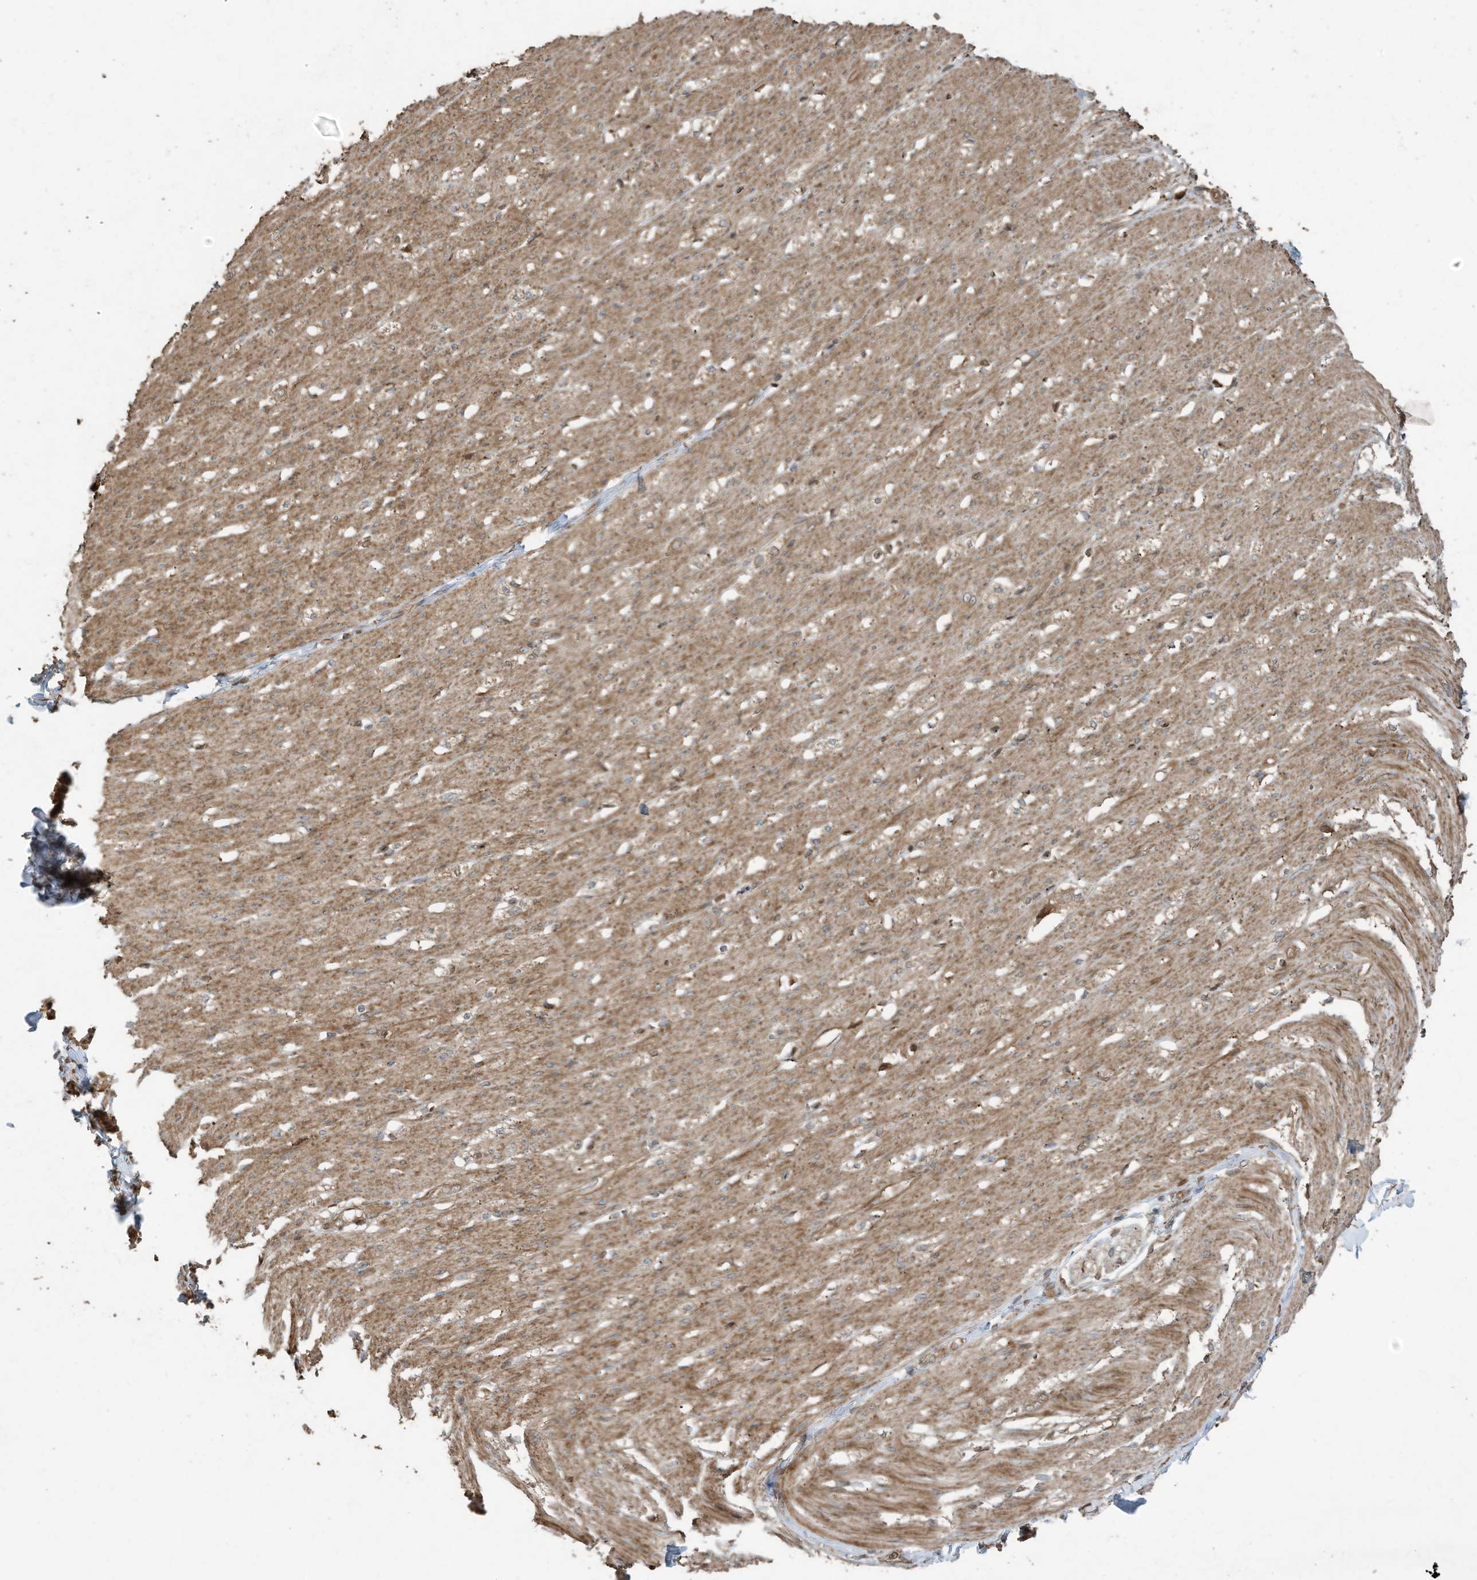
{"staining": {"intensity": "strong", "quantity": ">75%", "location": "cytoplasmic/membranous"}, "tissue": "smooth muscle", "cell_type": "Smooth muscle cells", "image_type": "normal", "snomed": [{"axis": "morphology", "description": "Normal tissue, NOS"}, {"axis": "morphology", "description": "Adenocarcinoma, NOS"}, {"axis": "topography", "description": "Colon"}, {"axis": "topography", "description": "Peripheral nerve tissue"}], "caption": "This image reveals immunohistochemistry staining of normal human smooth muscle, with high strong cytoplasmic/membranous expression in about >75% of smooth muscle cells.", "gene": "ZNF653", "patient": {"sex": "male", "age": 14}}